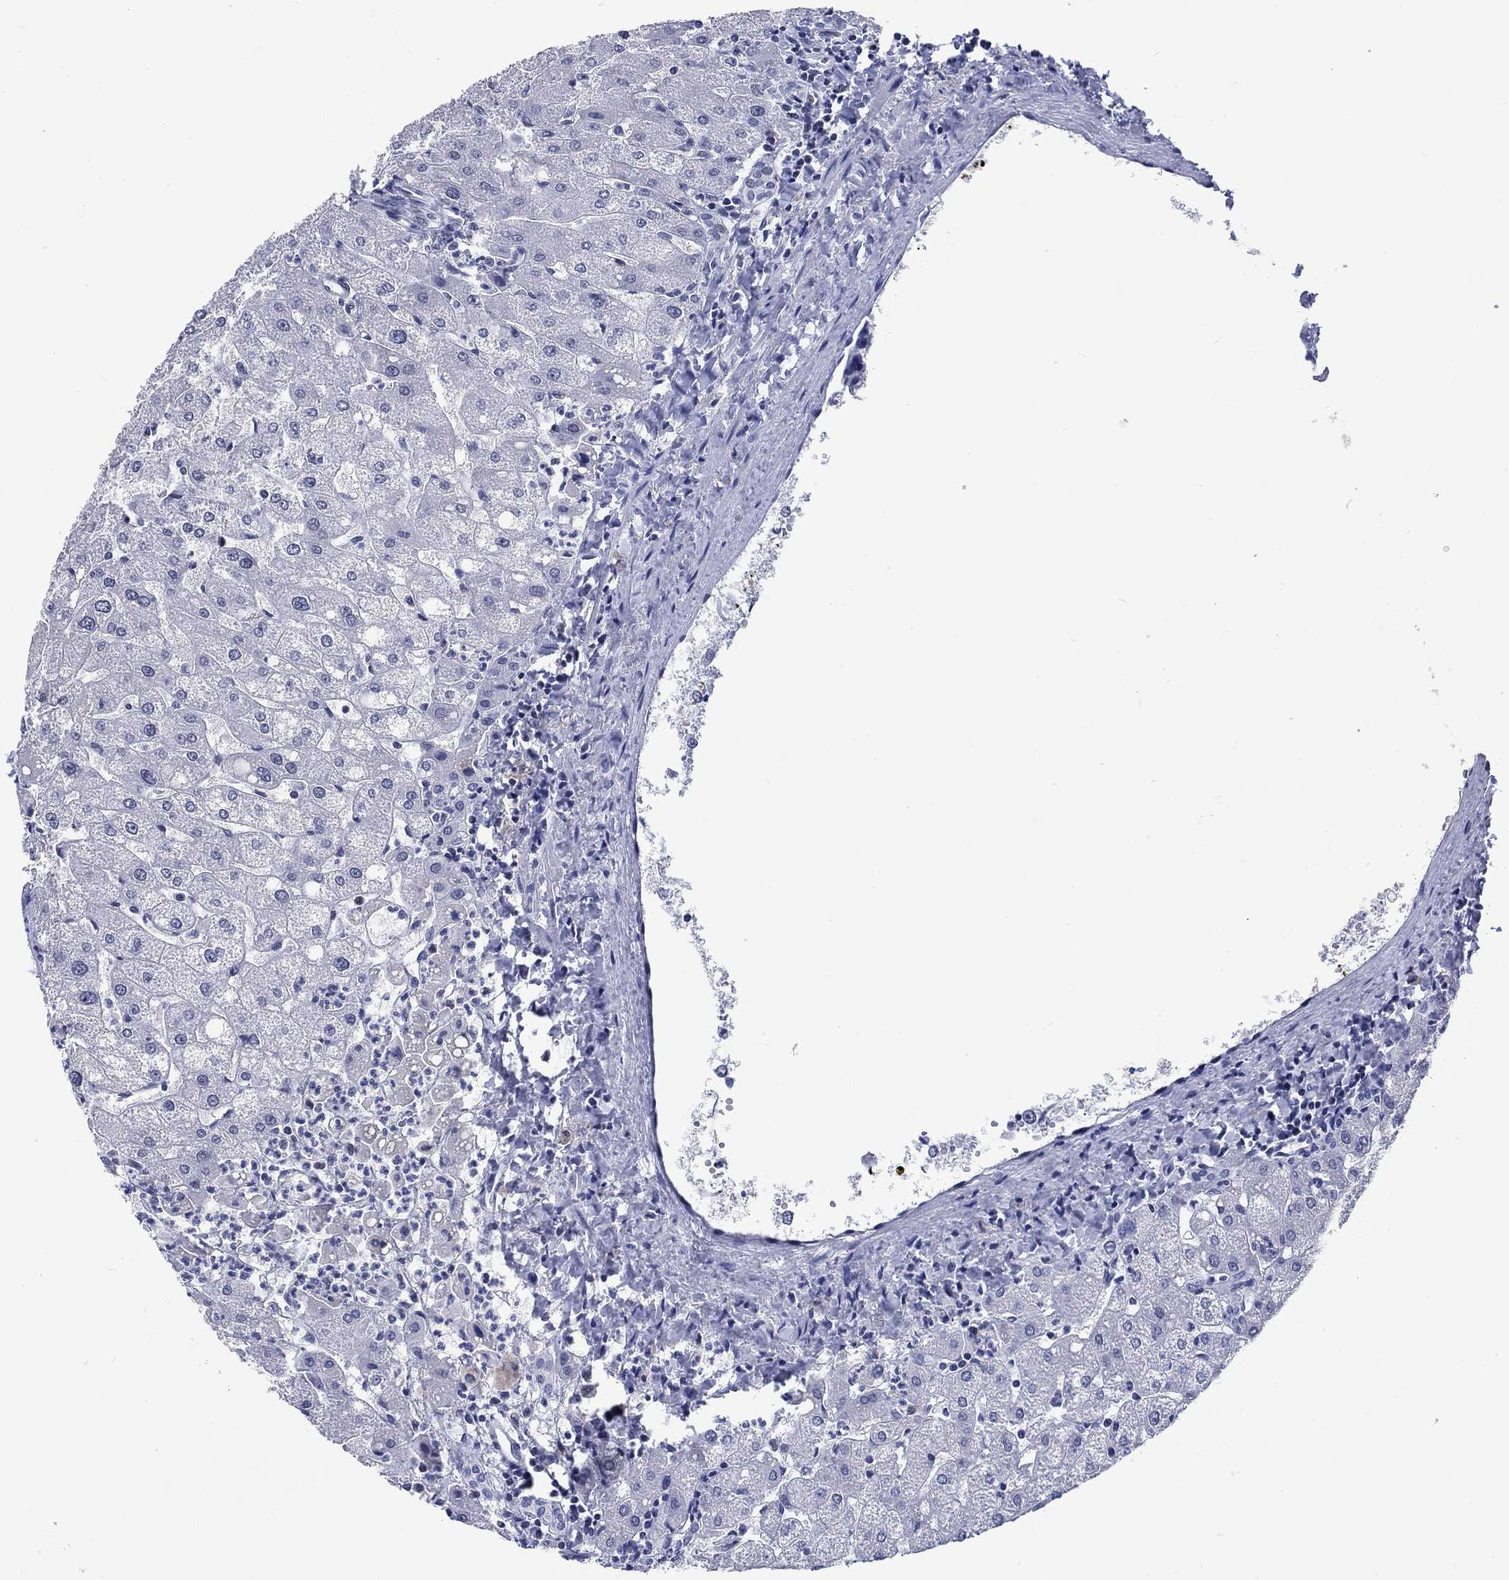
{"staining": {"intensity": "negative", "quantity": "none", "location": "none"}, "tissue": "liver", "cell_type": "Cholangiocytes", "image_type": "normal", "snomed": [{"axis": "morphology", "description": "Normal tissue, NOS"}, {"axis": "topography", "description": "Liver"}], "caption": "IHC photomicrograph of normal liver: human liver stained with DAB exhibits no significant protein staining in cholangiocytes. (DAB (3,3'-diaminobenzidine) IHC visualized using brightfield microscopy, high magnification).", "gene": "CDCA2", "patient": {"sex": "male", "age": 67}}